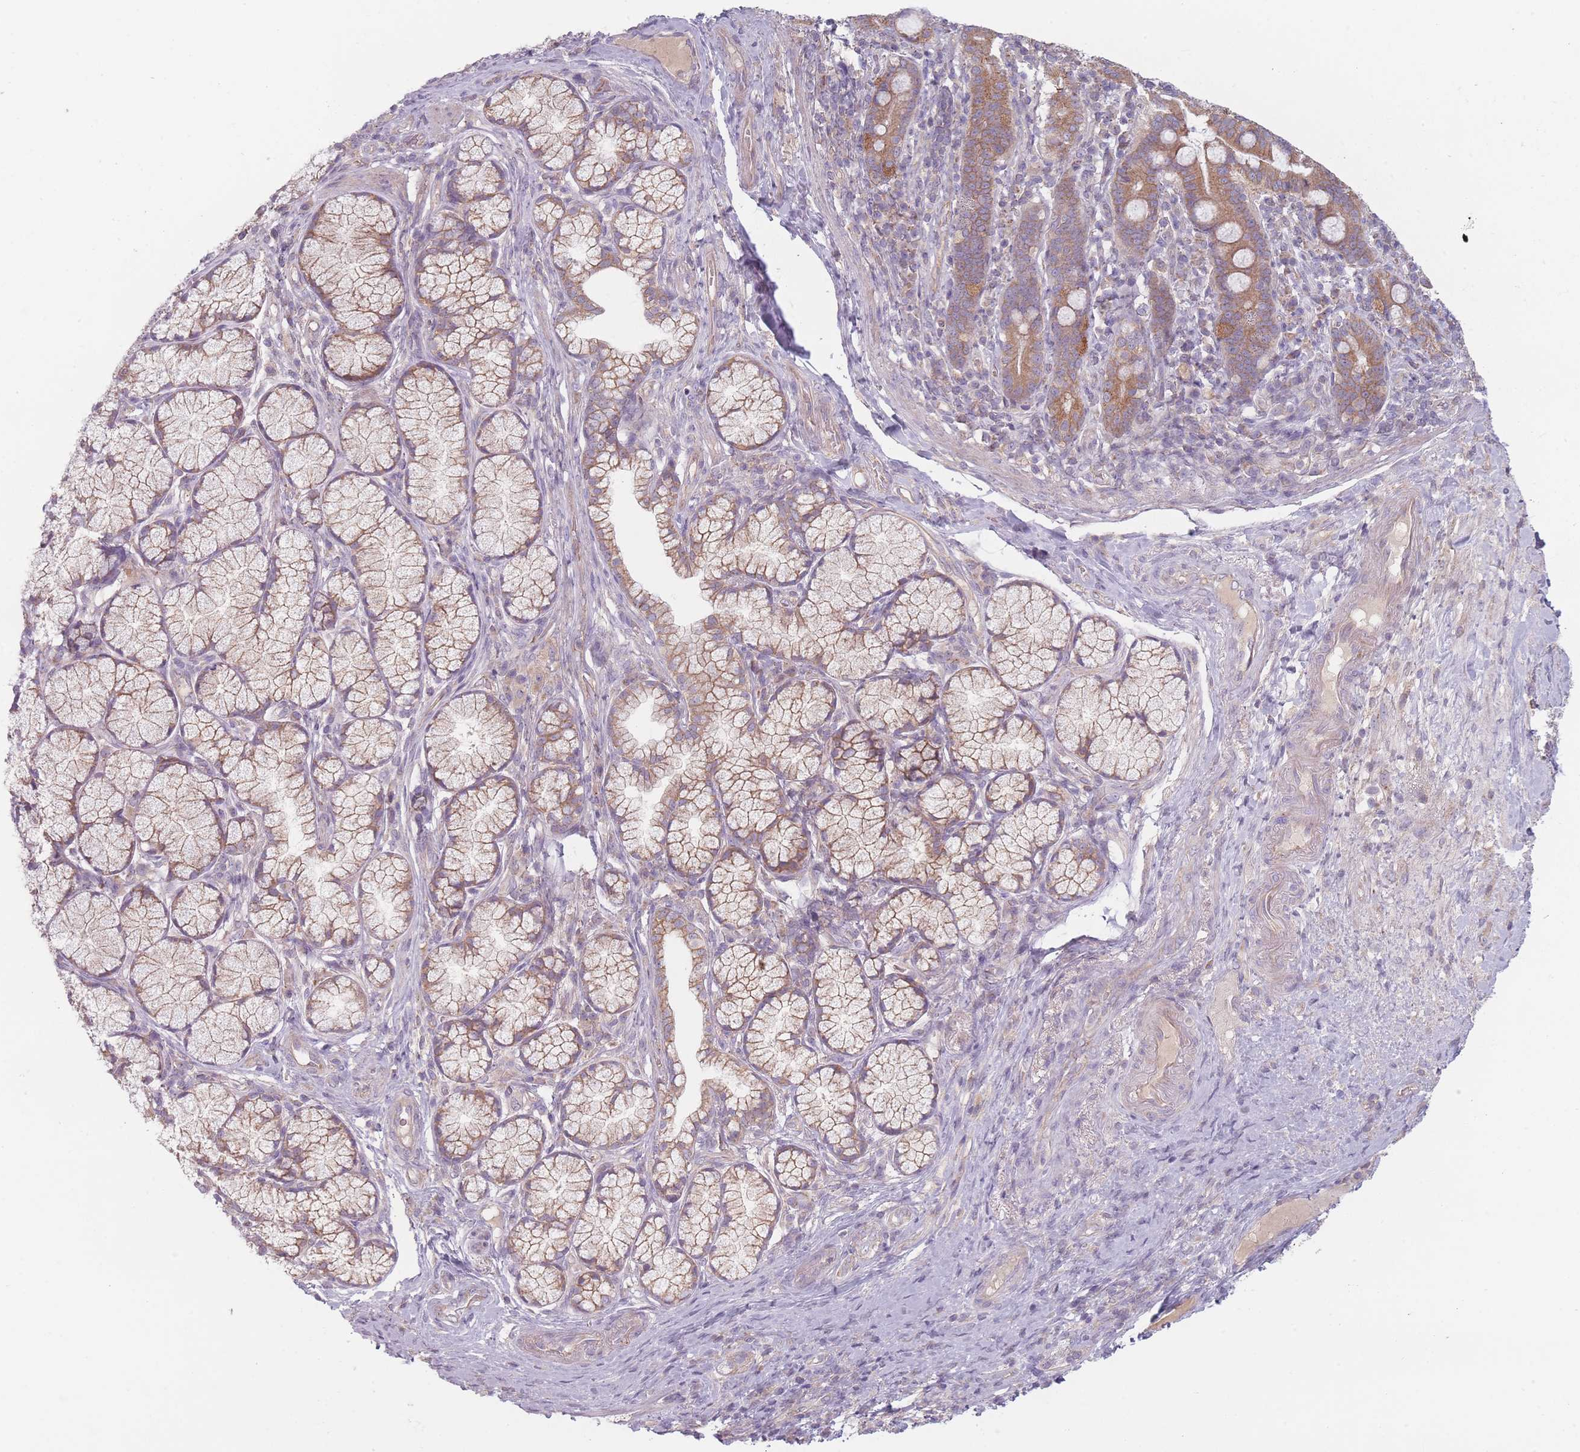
{"staining": {"intensity": "moderate", "quantity": ">75%", "location": "cytoplasmic/membranous"}, "tissue": "pancreatic cancer", "cell_type": "Tumor cells", "image_type": "cancer", "snomed": [{"axis": "morphology", "description": "Adenocarcinoma, NOS"}, {"axis": "topography", "description": "Pancreas"}], "caption": "The image exhibits staining of pancreatic adenocarcinoma, revealing moderate cytoplasmic/membranous protein expression (brown color) within tumor cells.", "gene": "NT5DC2", "patient": {"sex": "male", "age": 70}}